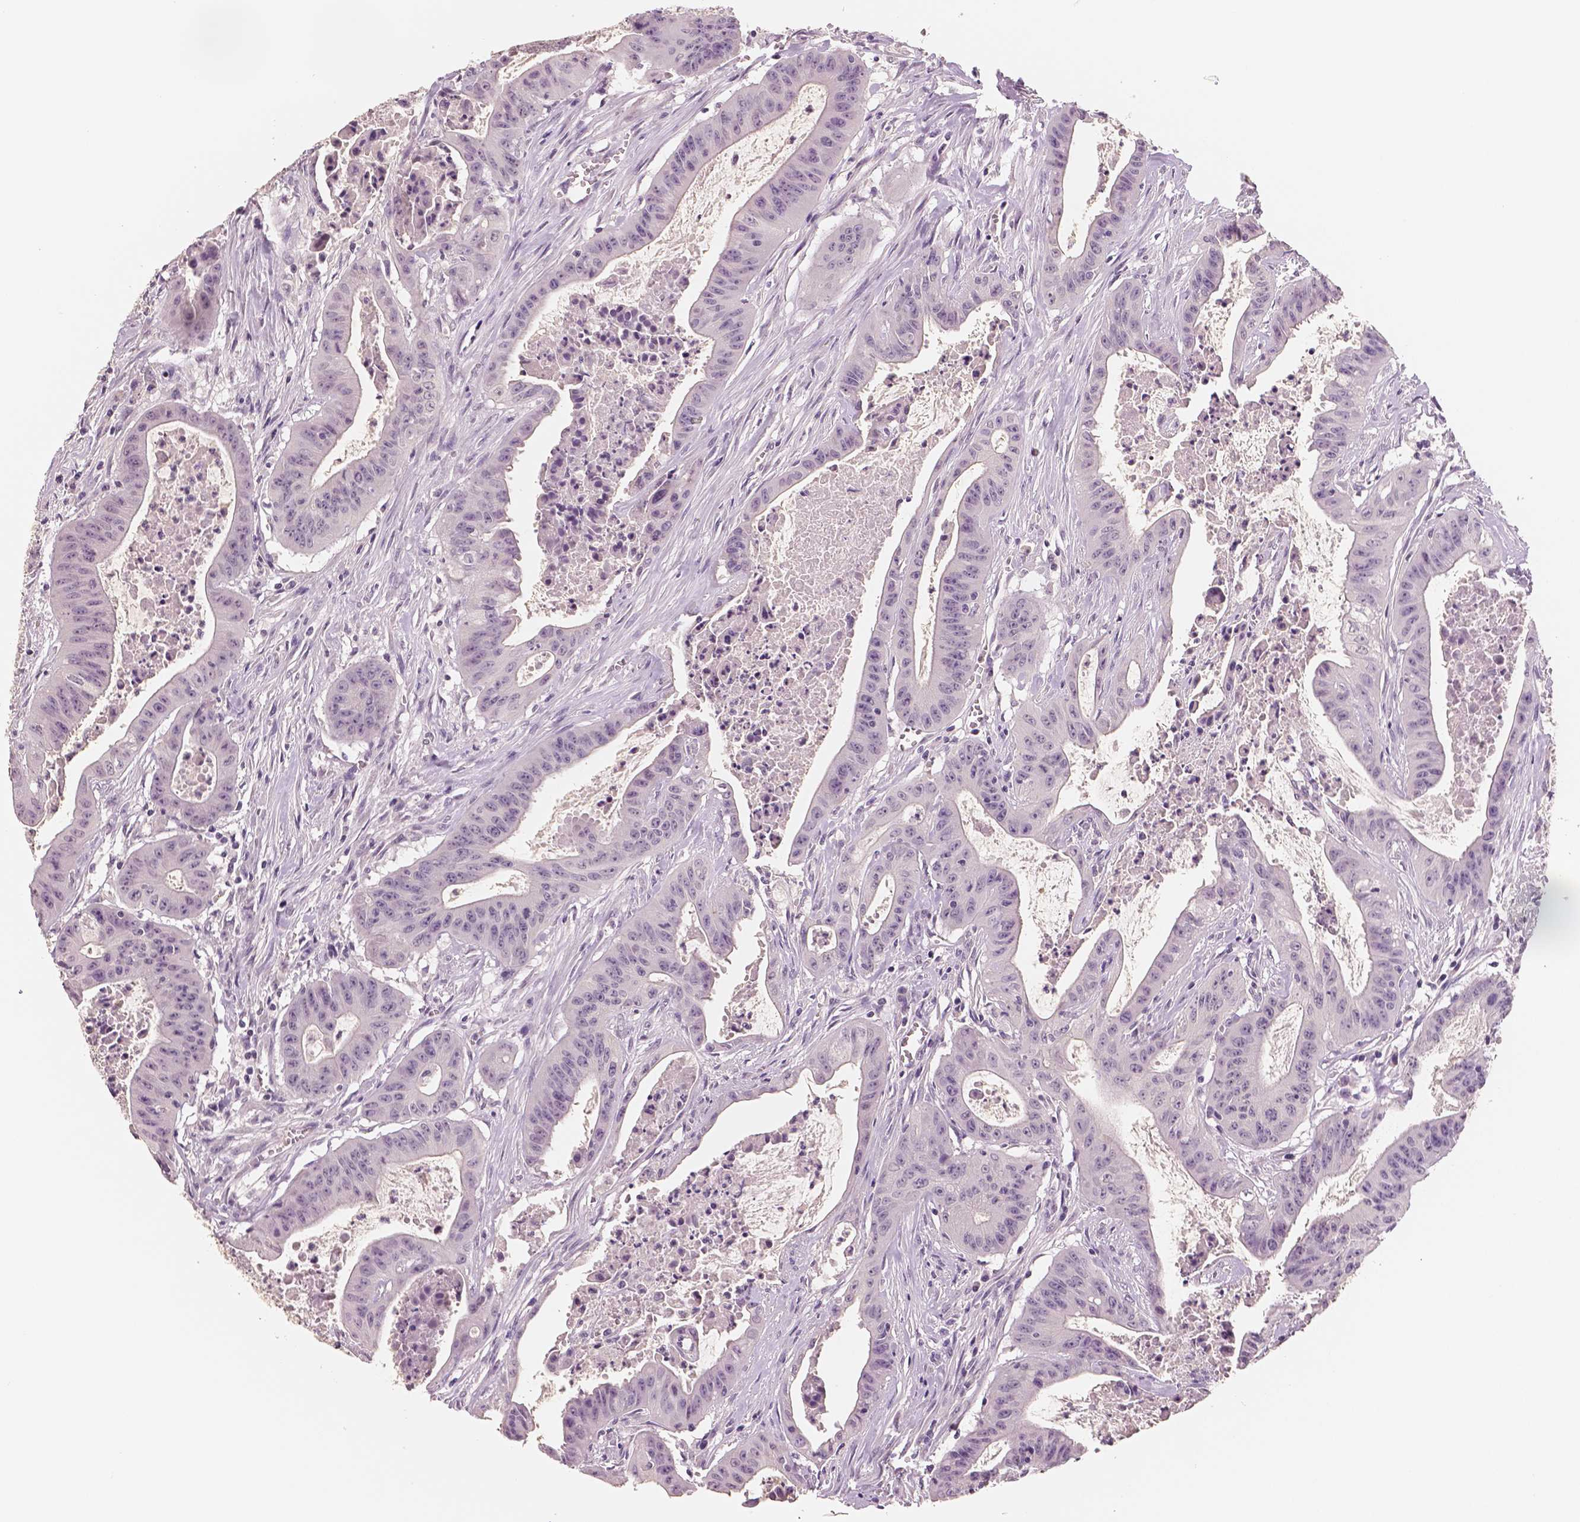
{"staining": {"intensity": "negative", "quantity": "none", "location": "none"}, "tissue": "colorectal cancer", "cell_type": "Tumor cells", "image_type": "cancer", "snomed": [{"axis": "morphology", "description": "Adenocarcinoma, NOS"}, {"axis": "topography", "description": "Colon"}], "caption": "Immunohistochemistry image of human colorectal cancer stained for a protein (brown), which shows no staining in tumor cells.", "gene": "NECAB2", "patient": {"sex": "male", "age": 33}}